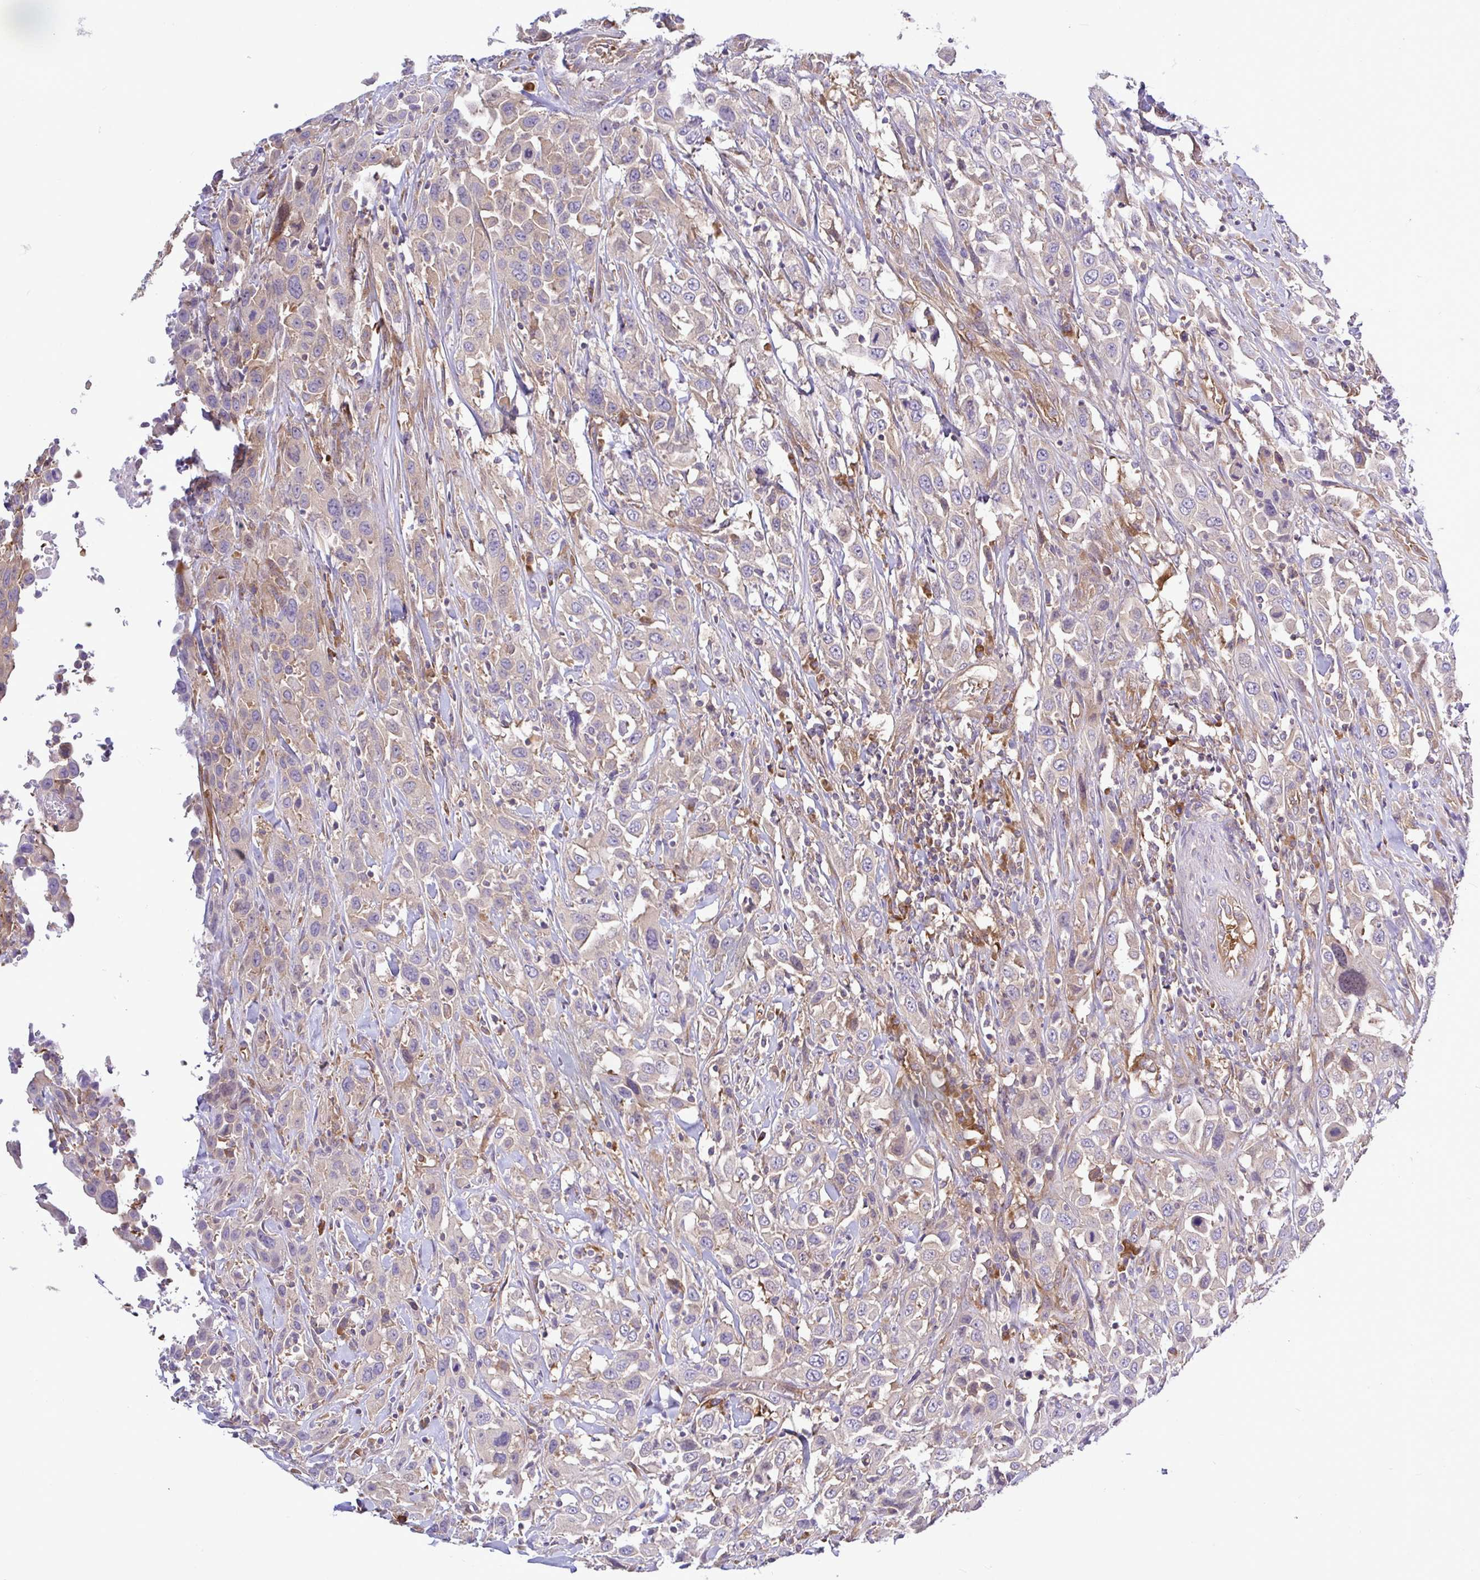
{"staining": {"intensity": "weak", "quantity": "<25%", "location": "cytoplasmic/membranous"}, "tissue": "urothelial cancer", "cell_type": "Tumor cells", "image_type": "cancer", "snomed": [{"axis": "morphology", "description": "Urothelial carcinoma, High grade"}, {"axis": "topography", "description": "Urinary bladder"}], "caption": "Immunohistochemistry (IHC) photomicrograph of neoplastic tissue: urothelial cancer stained with DAB (3,3'-diaminobenzidine) reveals no significant protein staining in tumor cells.", "gene": "LARS1", "patient": {"sex": "male", "age": 61}}